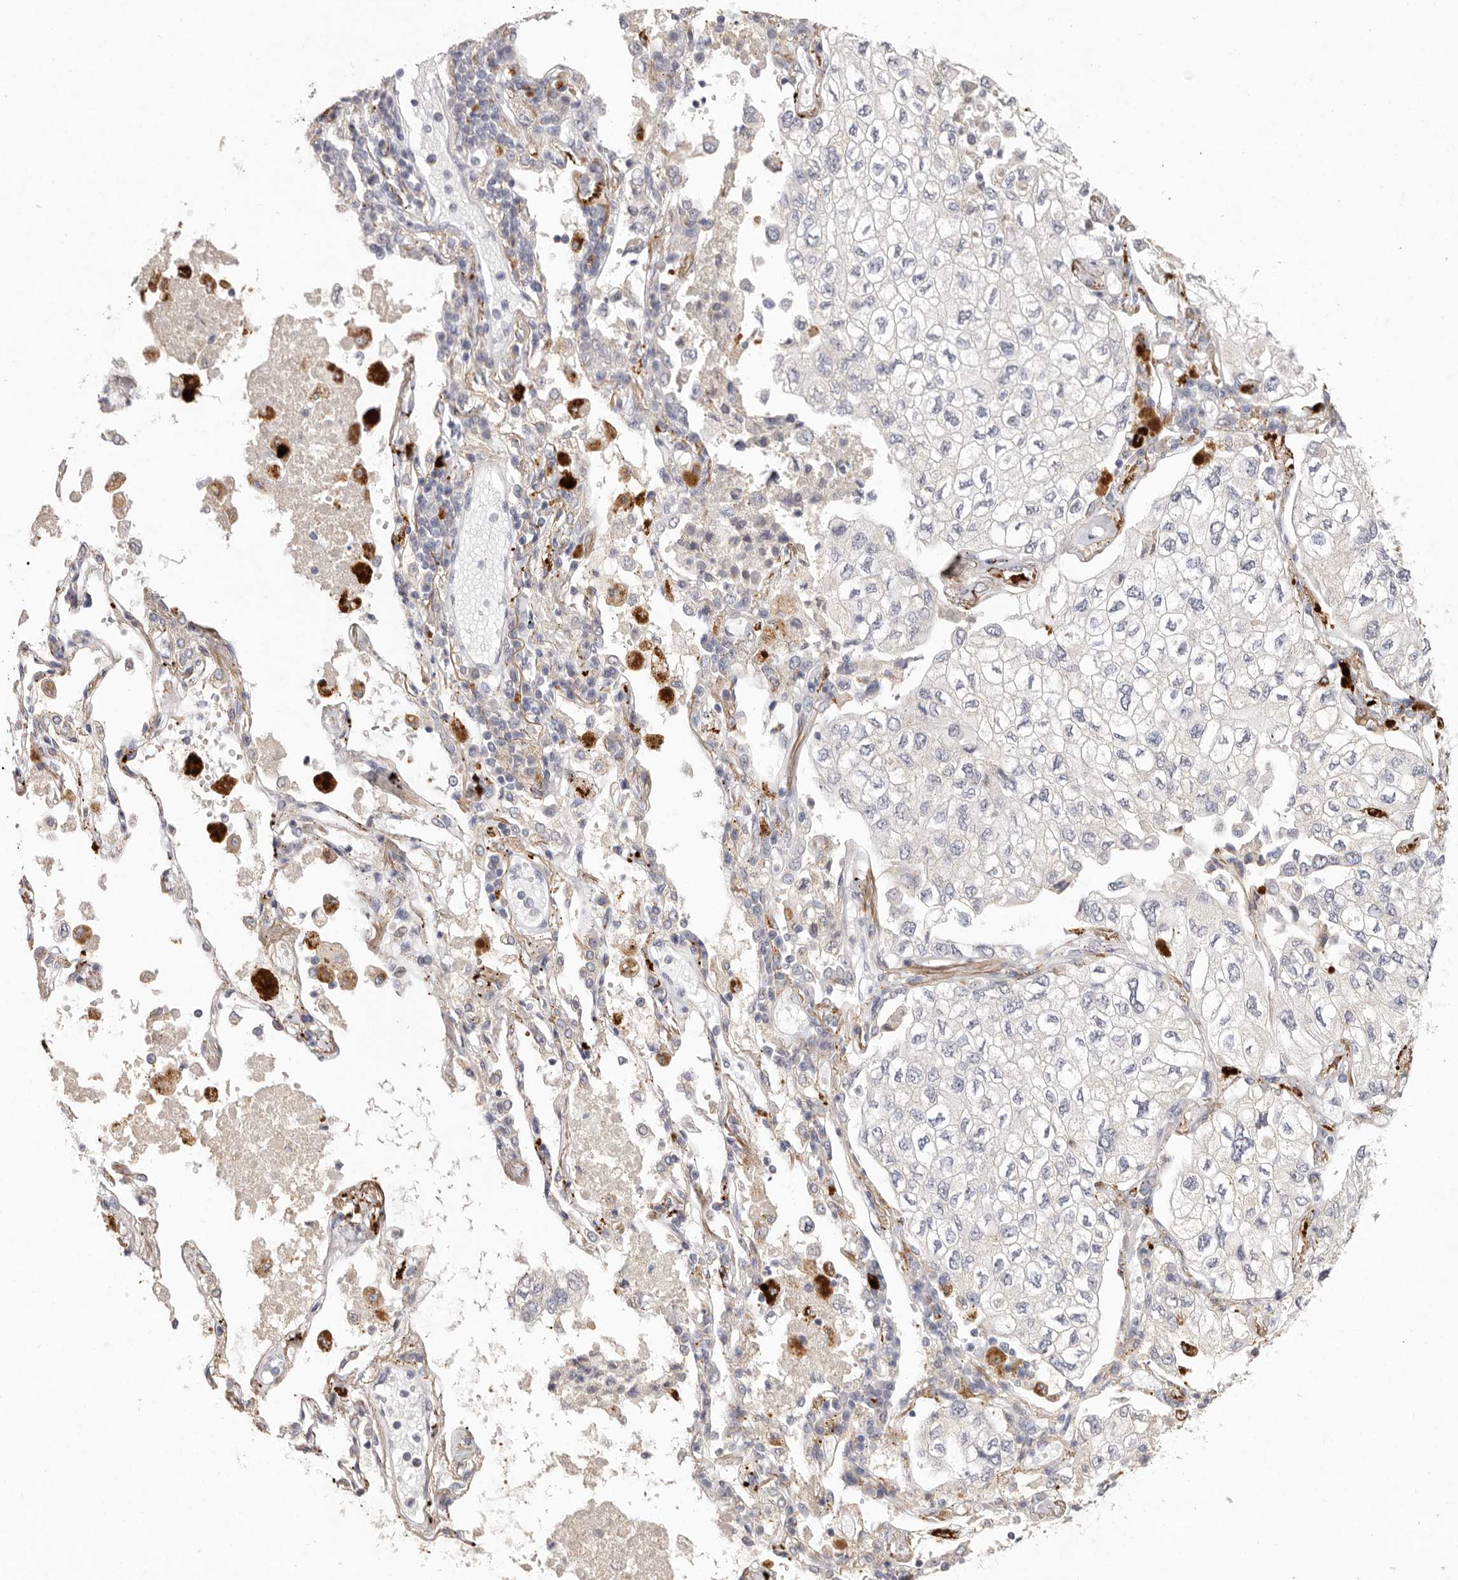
{"staining": {"intensity": "negative", "quantity": "none", "location": "none"}, "tissue": "lung cancer", "cell_type": "Tumor cells", "image_type": "cancer", "snomed": [{"axis": "morphology", "description": "Adenocarcinoma, NOS"}, {"axis": "topography", "description": "Lung"}], "caption": "Immunohistochemistry of adenocarcinoma (lung) shows no staining in tumor cells.", "gene": "FAM185A", "patient": {"sex": "male", "age": 63}}